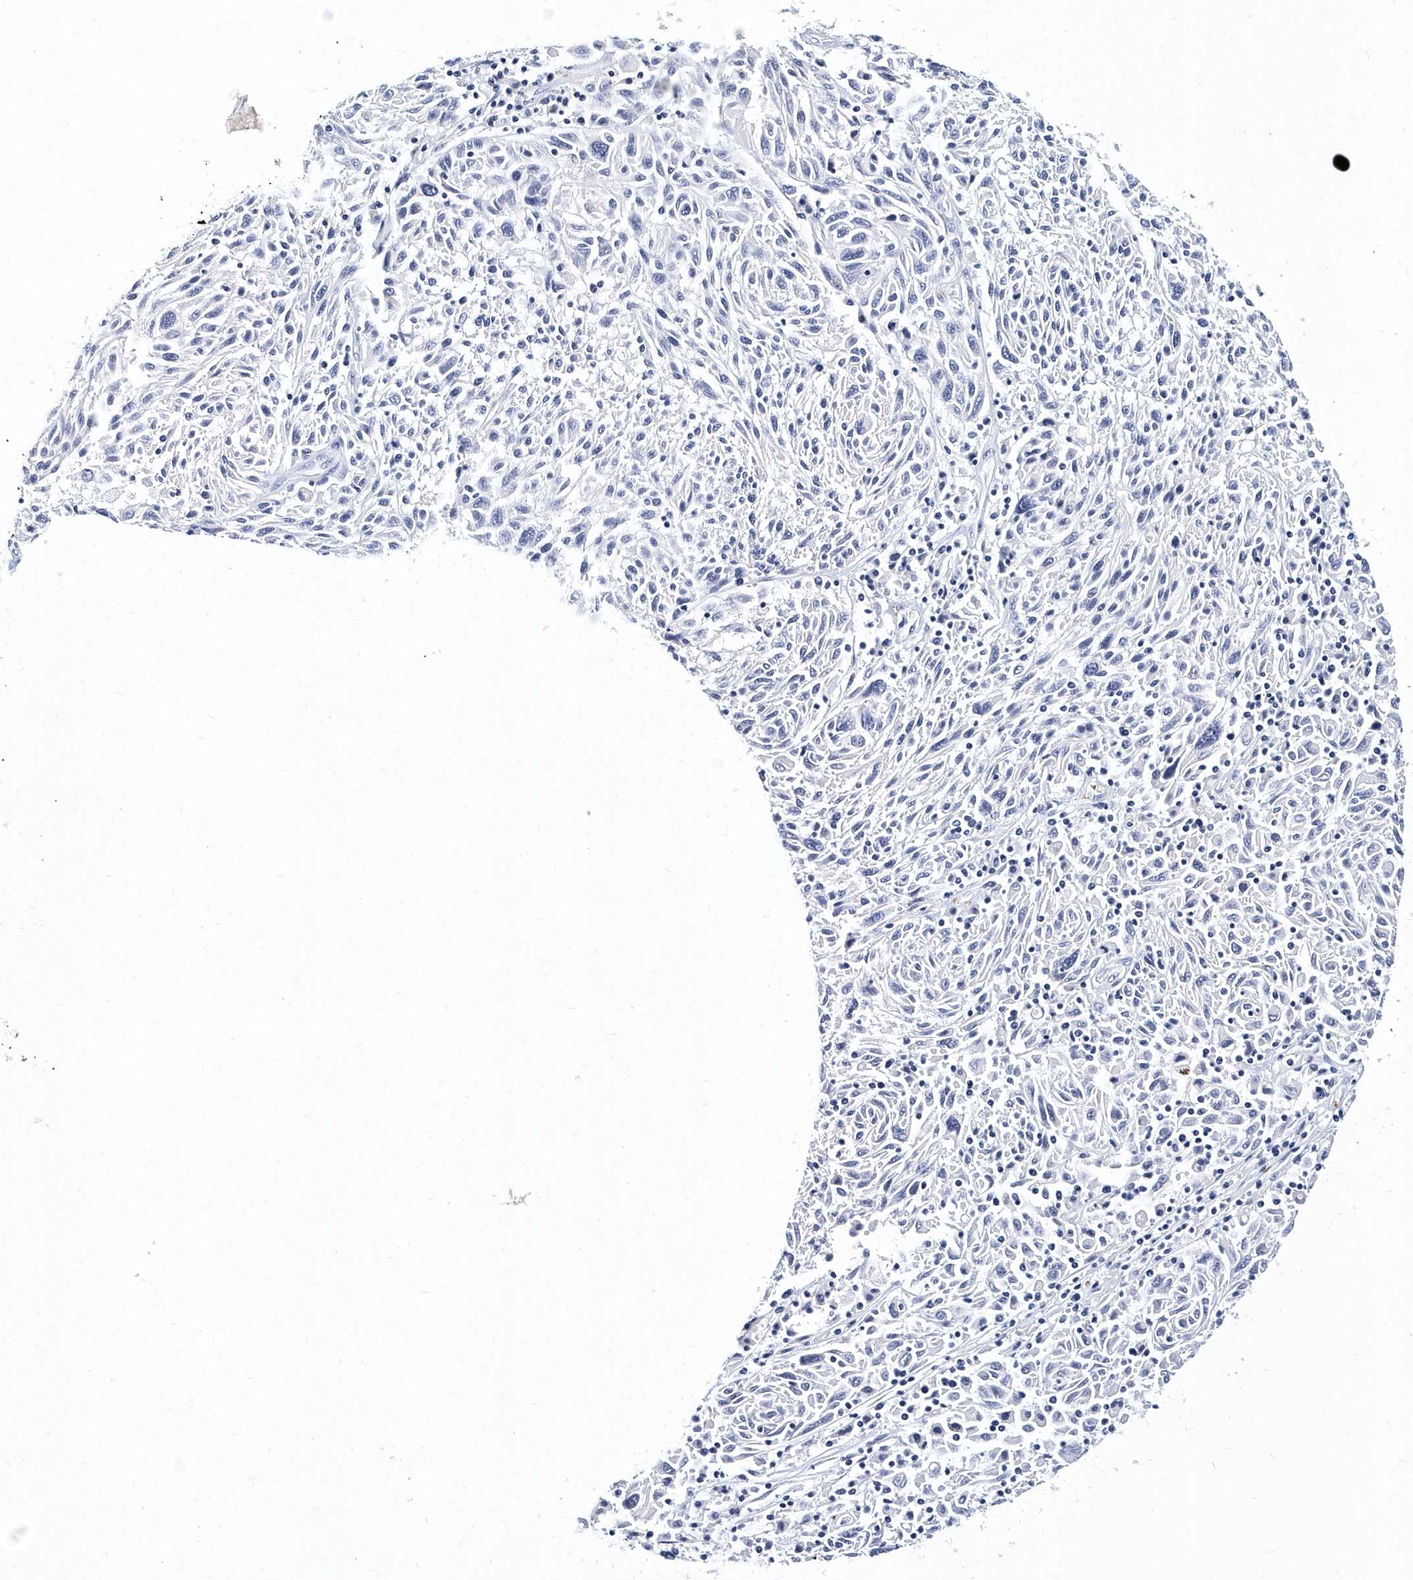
{"staining": {"intensity": "negative", "quantity": "none", "location": "none"}, "tissue": "melanoma", "cell_type": "Tumor cells", "image_type": "cancer", "snomed": [{"axis": "morphology", "description": "Malignant melanoma, NOS"}, {"axis": "topography", "description": "Skin"}], "caption": "Human malignant melanoma stained for a protein using immunohistochemistry (IHC) demonstrates no positivity in tumor cells.", "gene": "ITGA2B", "patient": {"sex": "male", "age": 53}}